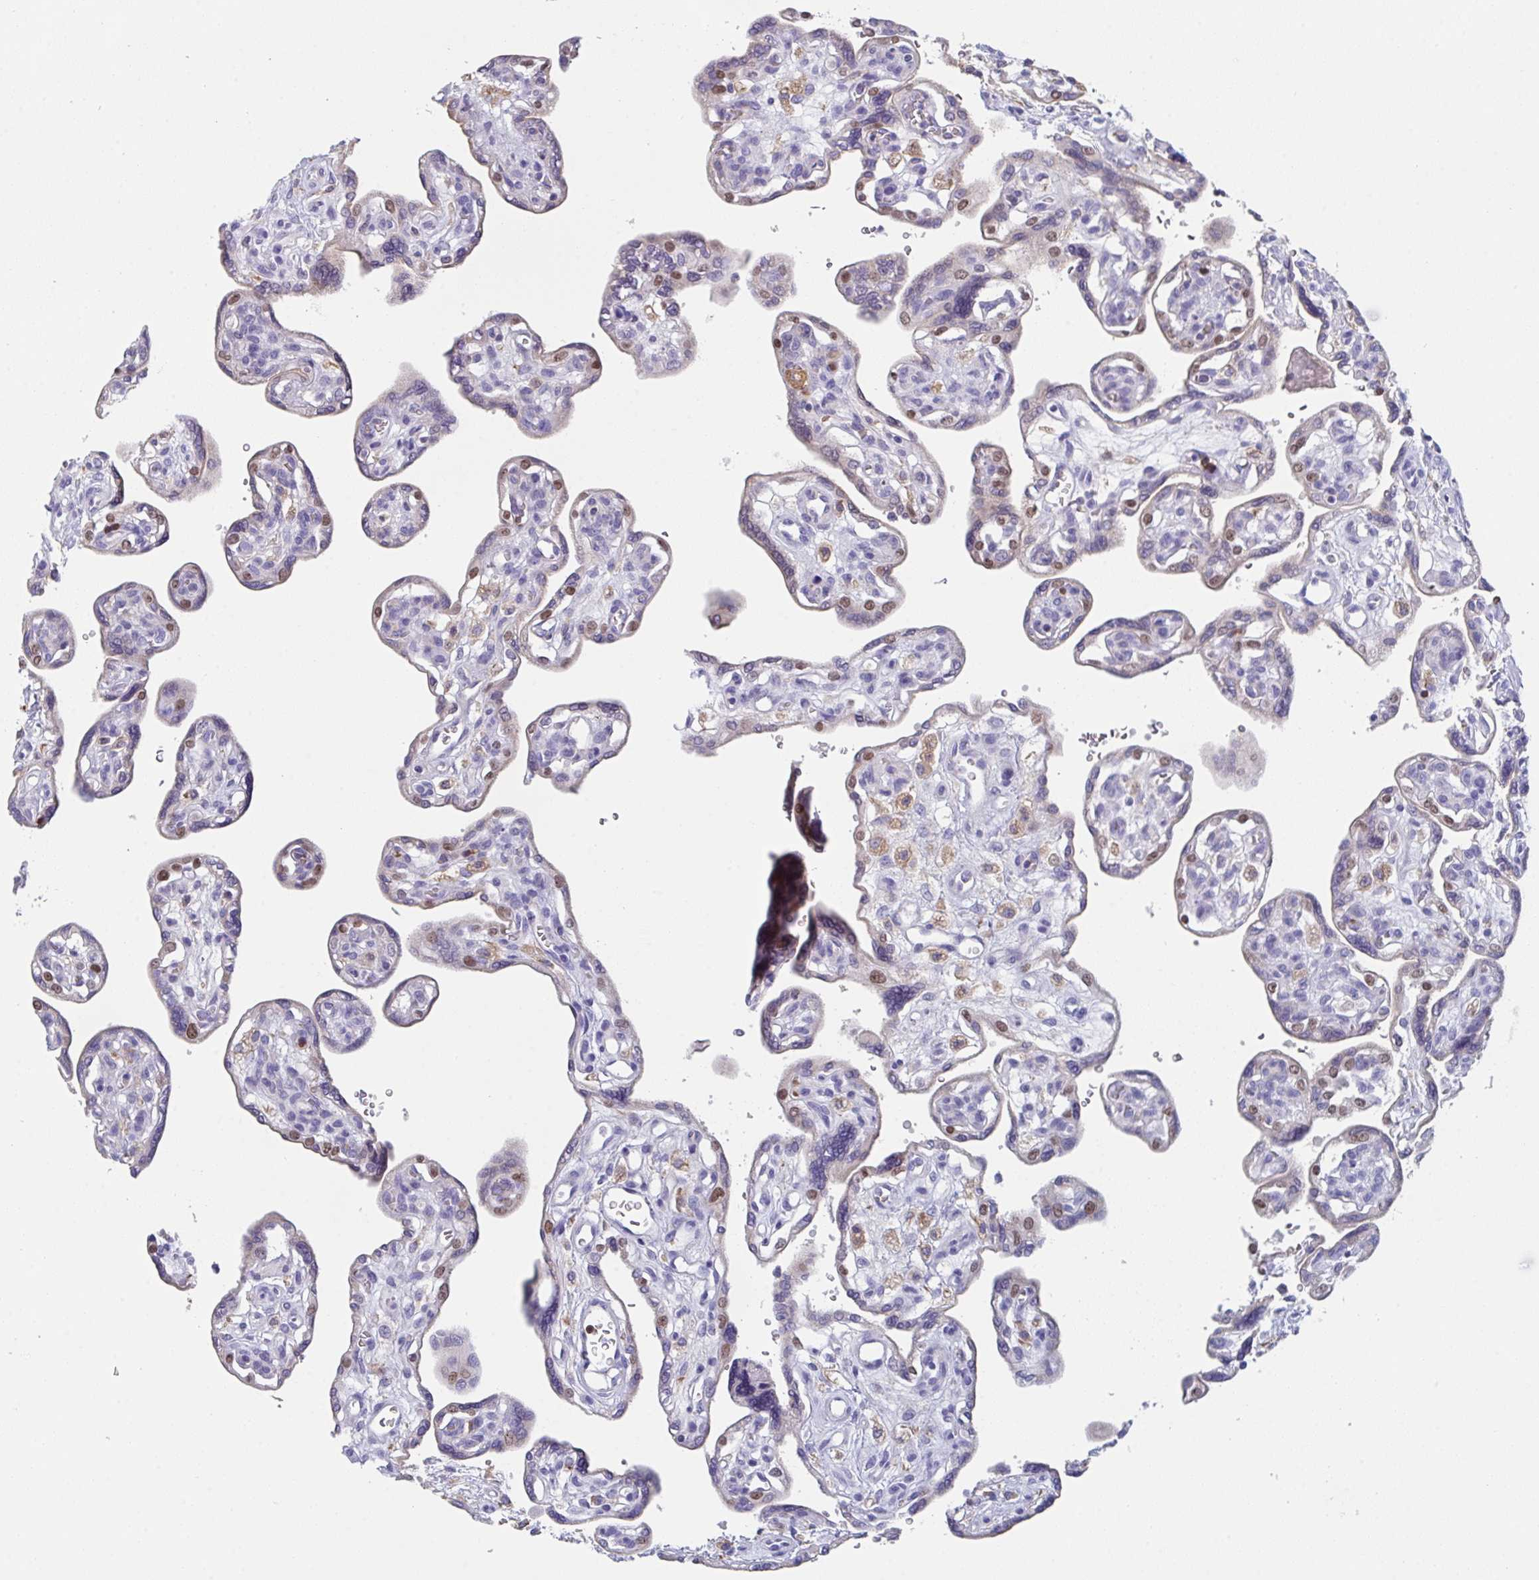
{"staining": {"intensity": "moderate", "quantity": "25%-75%", "location": "nuclear"}, "tissue": "placenta", "cell_type": "Decidual cells", "image_type": "normal", "snomed": [{"axis": "morphology", "description": "Normal tissue, NOS"}, {"axis": "topography", "description": "Placenta"}], "caption": "Approximately 25%-75% of decidual cells in unremarkable human placenta exhibit moderate nuclear protein expression as visualized by brown immunohistochemical staining.", "gene": "TFAP2C", "patient": {"sex": "female", "age": 39}}